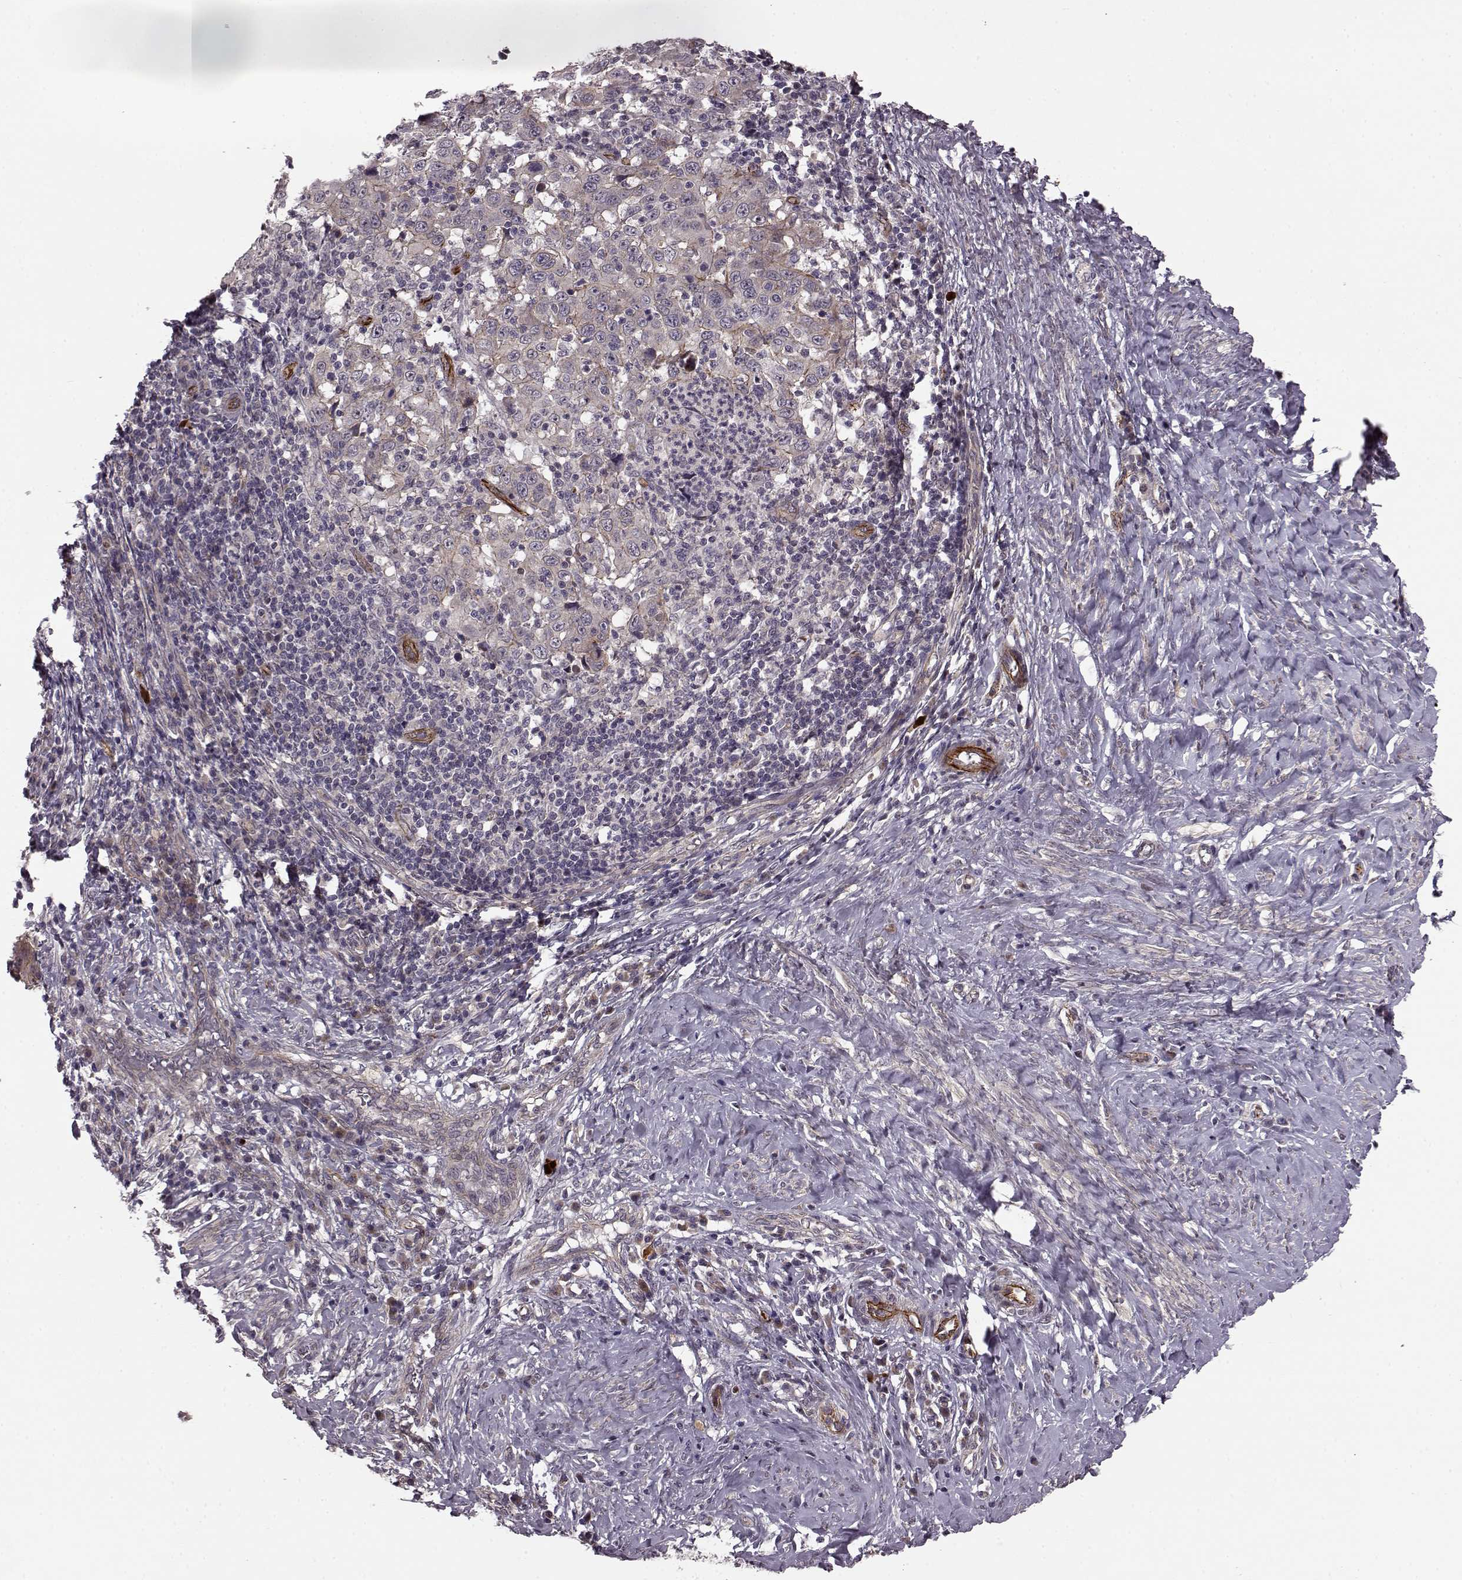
{"staining": {"intensity": "moderate", "quantity": "<25%", "location": "cytoplasmic/membranous"}, "tissue": "cervical cancer", "cell_type": "Tumor cells", "image_type": "cancer", "snomed": [{"axis": "morphology", "description": "Squamous cell carcinoma, NOS"}, {"axis": "topography", "description": "Cervix"}], "caption": "Cervical cancer tissue demonstrates moderate cytoplasmic/membranous staining in about <25% of tumor cells", "gene": "SYNPO", "patient": {"sex": "female", "age": 46}}